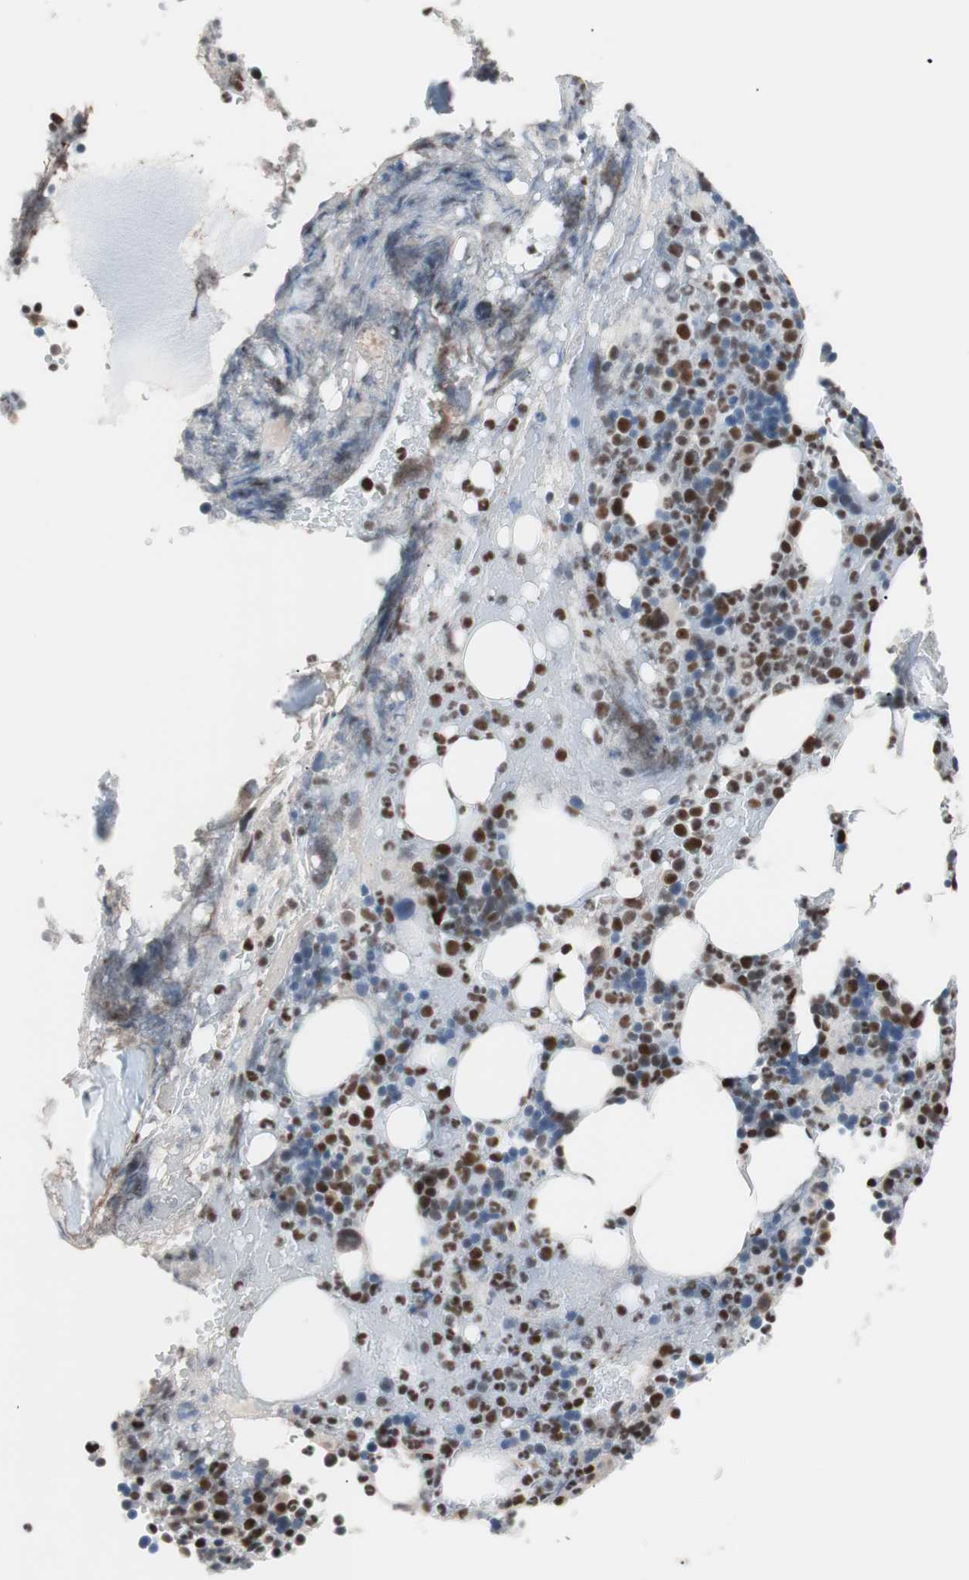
{"staining": {"intensity": "strong", "quantity": ">75%", "location": "nuclear"}, "tissue": "bone marrow", "cell_type": "Hematopoietic cells", "image_type": "normal", "snomed": [{"axis": "morphology", "description": "Normal tissue, NOS"}, {"axis": "topography", "description": "Bone marrow"}], "caption": "IHC of benign bone marrow reveals high levels of strong nuclear expression in approximately >75% of hematopoietic cells.", "gene": "LIG3", "patient": {"sex": "female", "age": 66}}